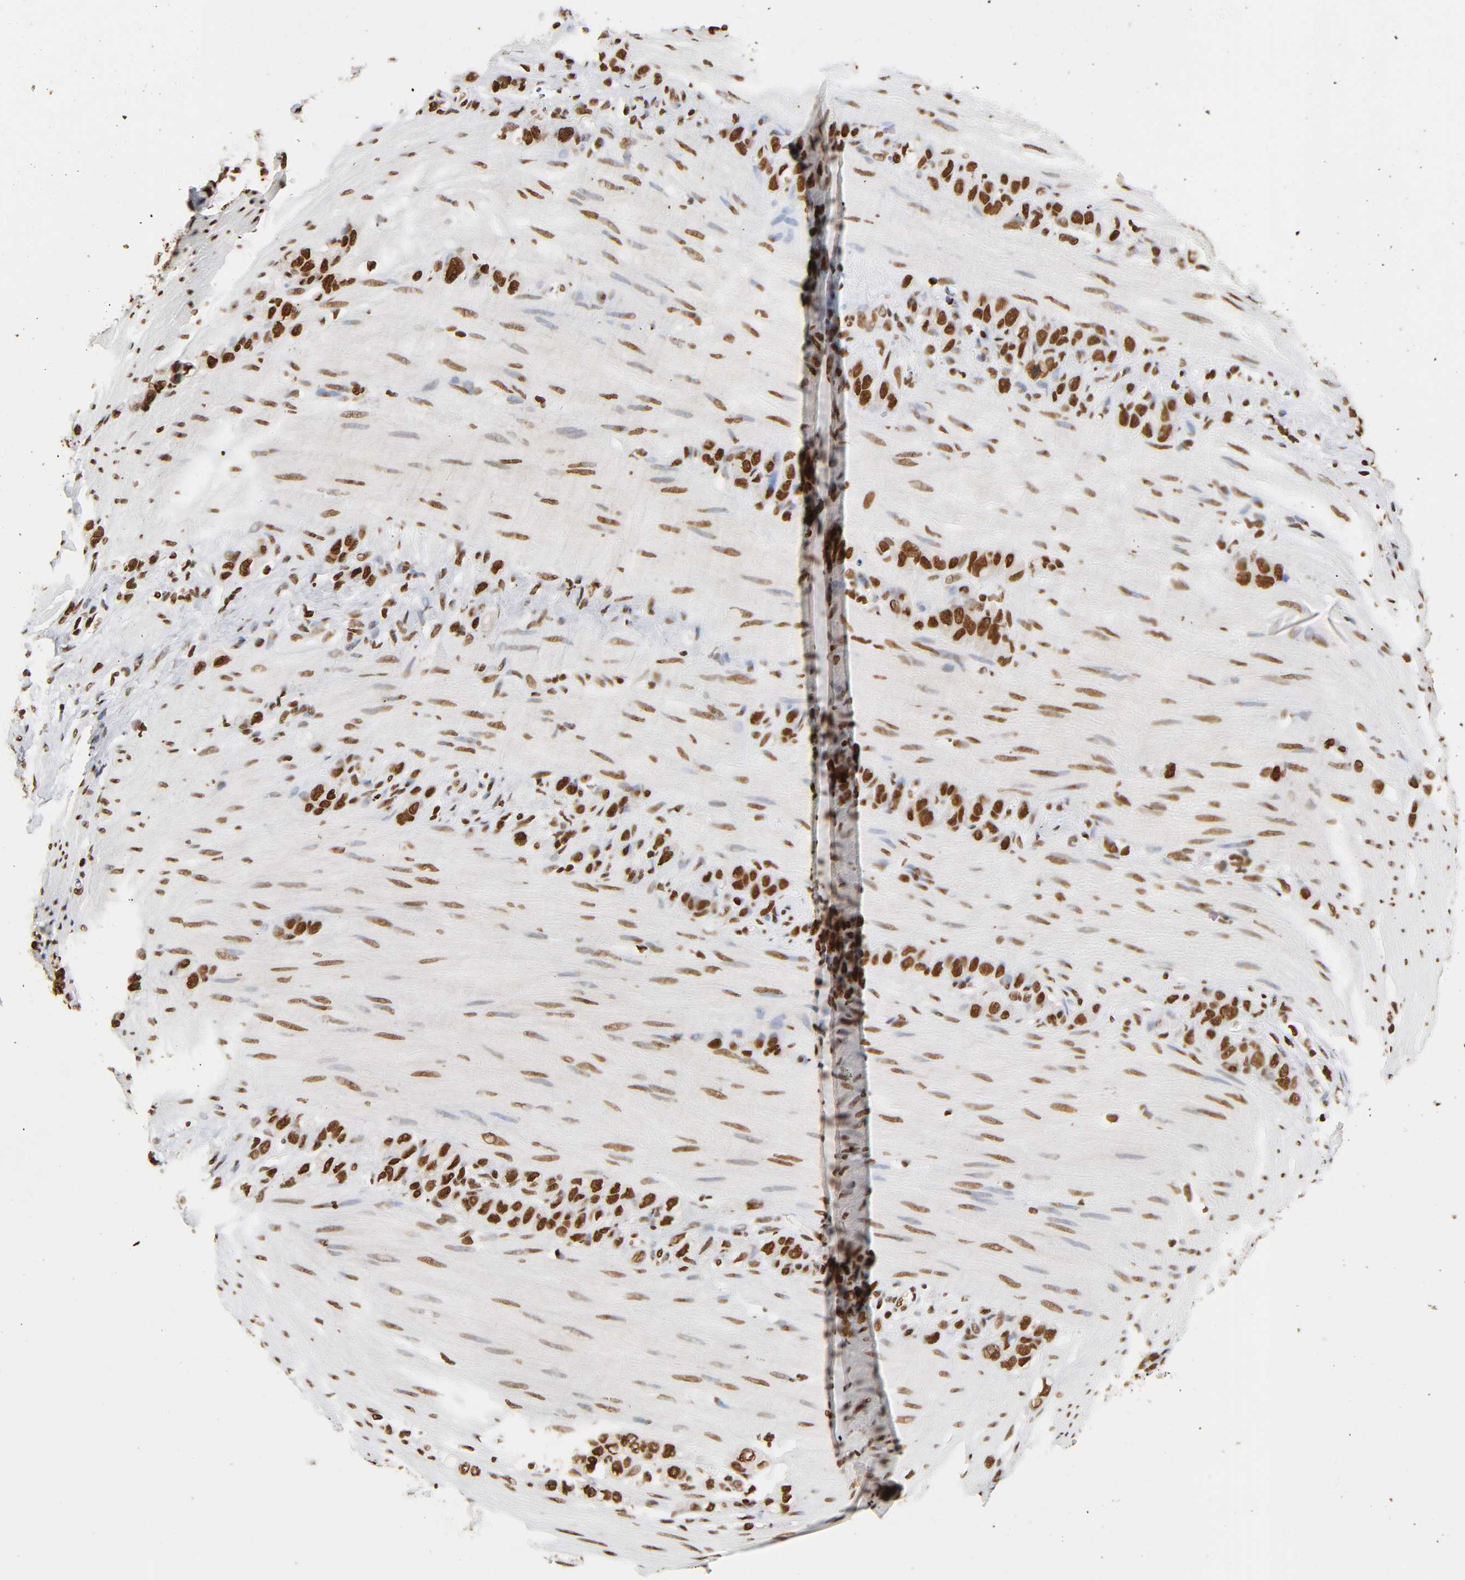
{"staining": {"intensity": "strong", "quantity": ">75%", "location": "nuclear"}, "tissue": "stomach cancer", "cell_type": "Tumor cells", "image_type": "cancer", "snomed": [{"axis": "morphology", "description": "Normal tissue, NOS"}, {"axis": "morphology", "description": "Adenocarcinoma, NOS"}, {"axis": "morphology", "description": "Adenocarcinoma, High grade"}, {"axis": "topography", "description": "Stomach, upper"}, {"axis": "topography", "description": "Stomach"}], "caption": "Stomach cancer tissue shows strong nuclear positivity in approximately >75% of tumor cells, visualized by immunohistochemistry.", "gene": "HNRNPC", "patient": {"sex": "female", "age": 65}}